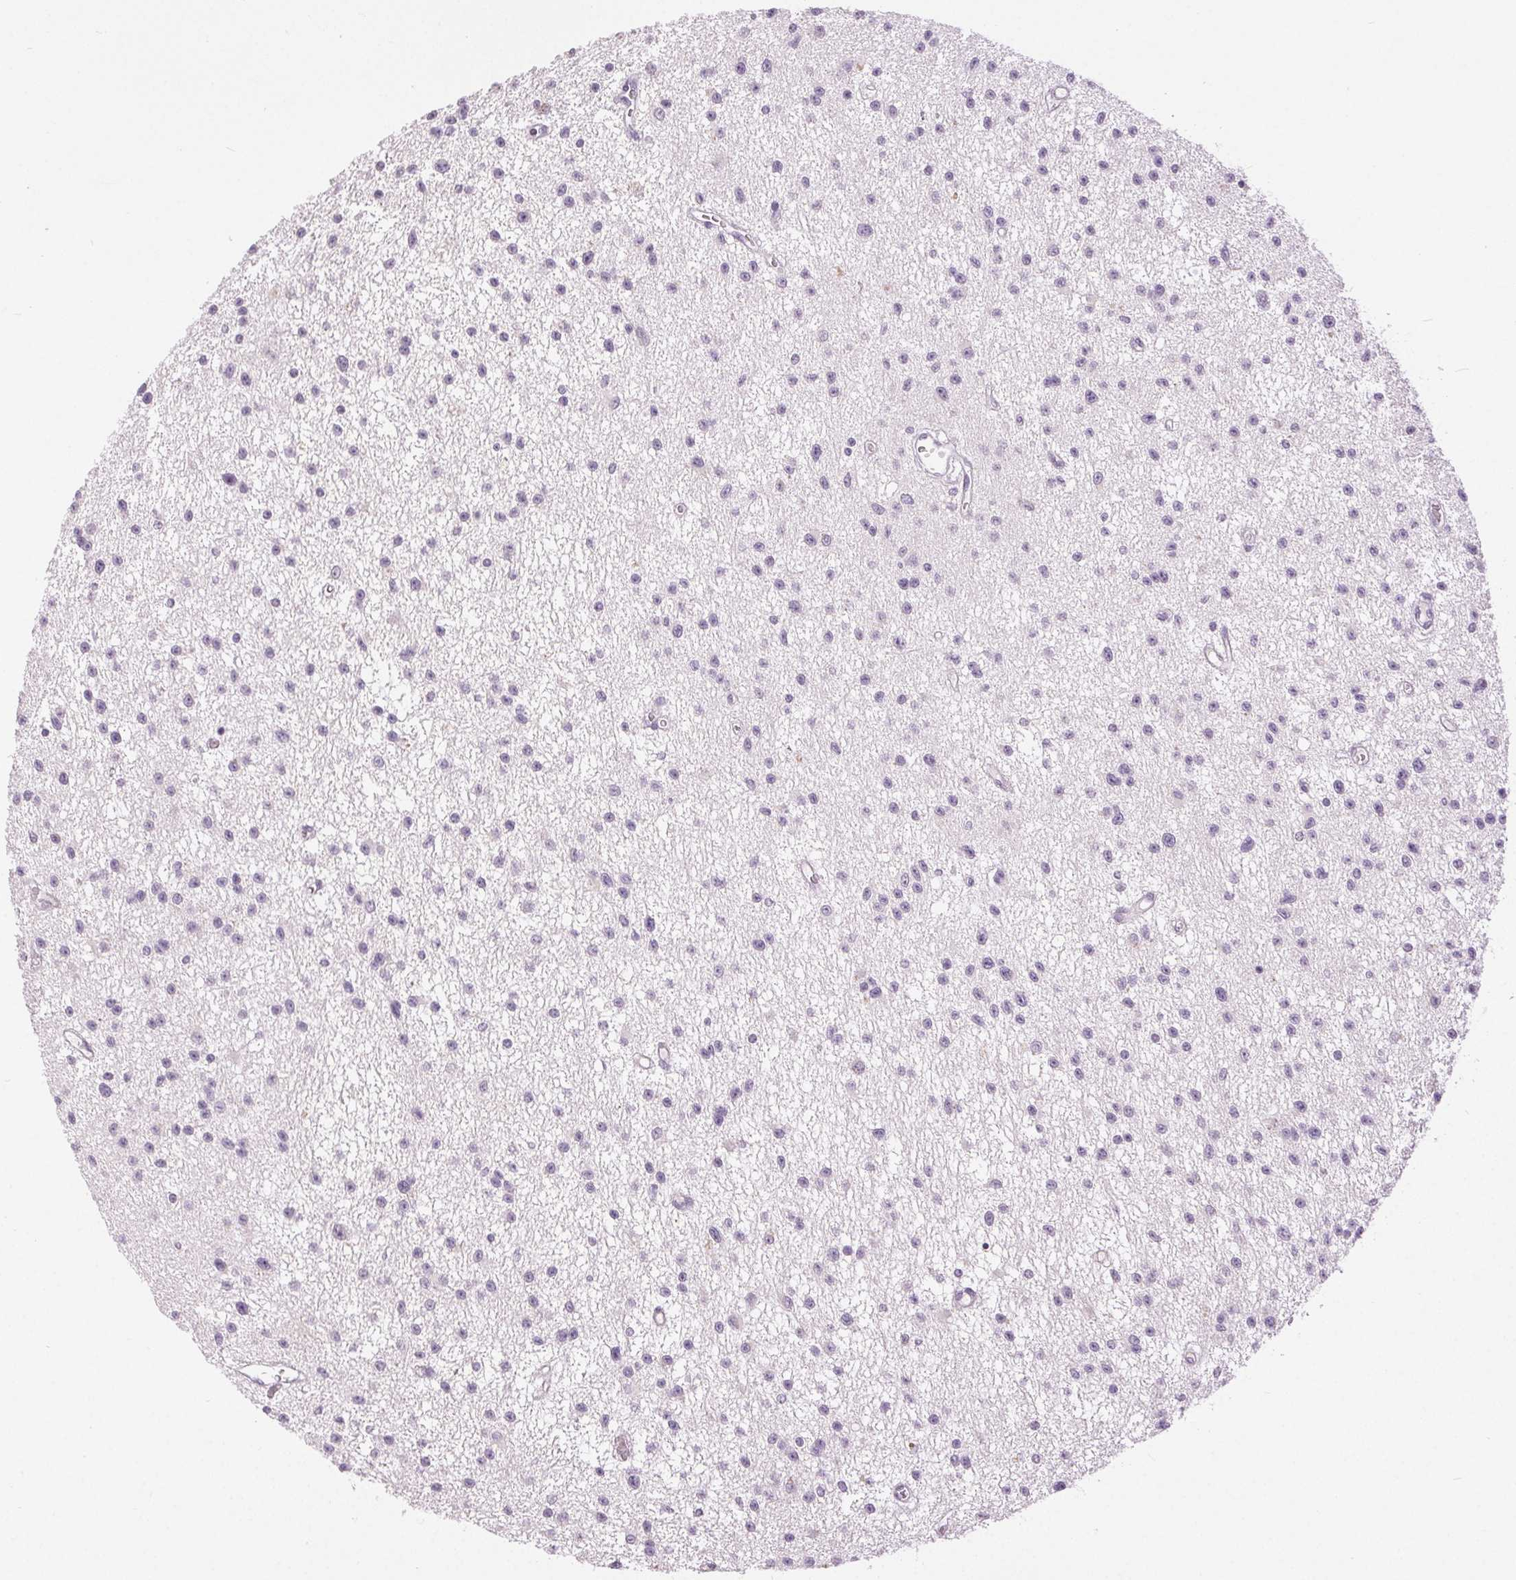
{"staining": {"intensity": "negative", "quantity": "none", "location": "none"}, "tissue": "glioma", "cell_type": "Tumor cells", "image_type": "cancer", "snomed": [{"axis": "morphology", "description": "Glioma, malignant, Low grade"}, {"axis": "topography", "description": "Brain"}], "caption": "DAB (3,3'-diaminobenzidine) immunohistochemical staining of glioma displays no significant expression in tumor cells. (Stains: DAB (3,3'-diaminobenzidine) IHC with hematoxylin counter stain, Microscopy: brightfield microscopy at high magnification).", "gene": "DSG3", "patient": {"sex": "male", "age": 43}}